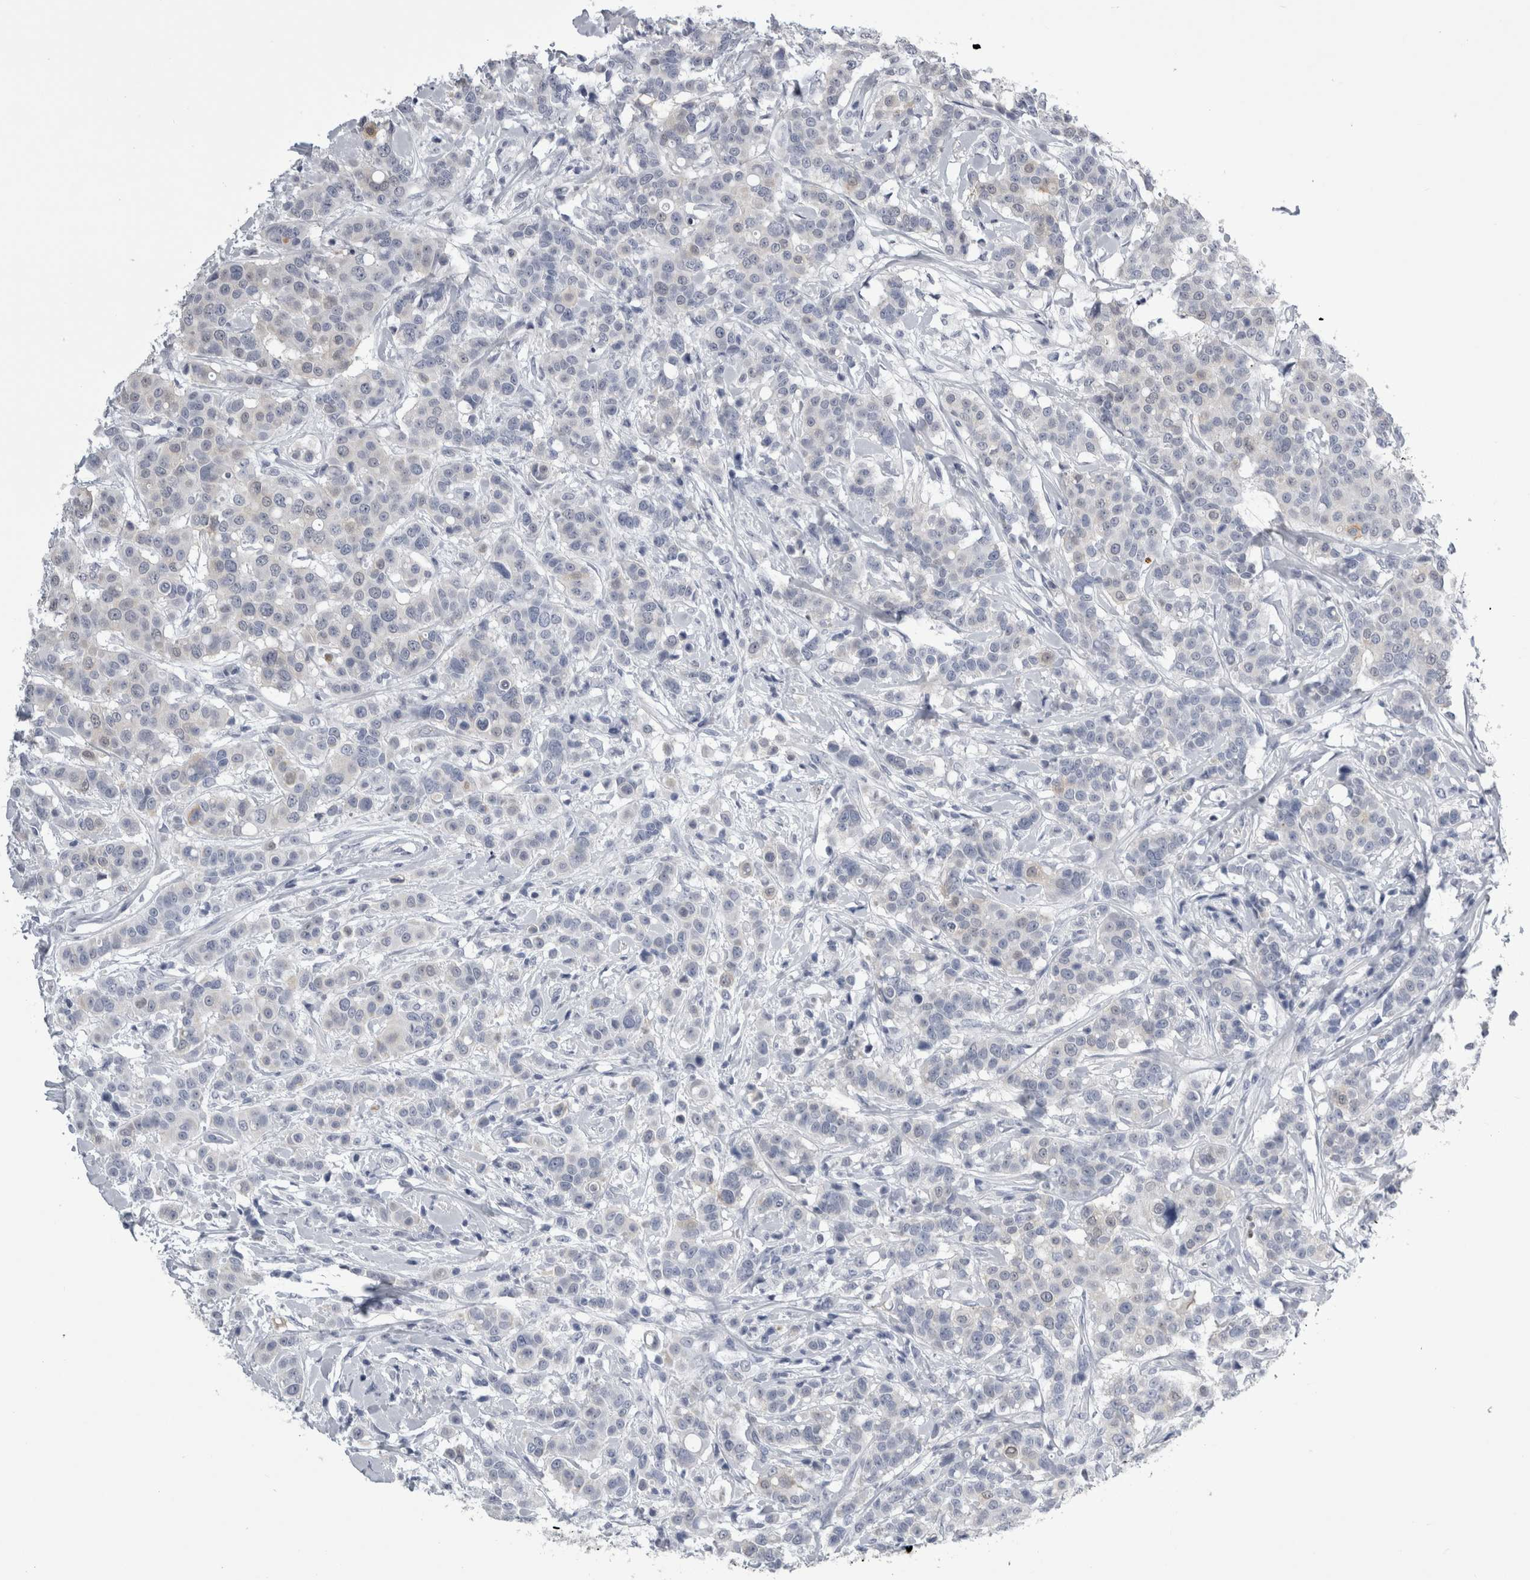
{"staining": {"intensity": "negative", "quantity": "none", "location": "none"}, "tissue": "breast cancer", "cell_type": "Tumor cells", "image_type": "cancer", "snomed": [{"axis": "morphology", "description": "Duct carcinoma"}, {"axis": "topography", "description": "Breast"}], "caption": "Breast cancer was stained to show a protein in brown. There is no significant expression in tumor cells.", "gene": "ALDH8A1", "patient": {"sex": "female", "age": 27}}